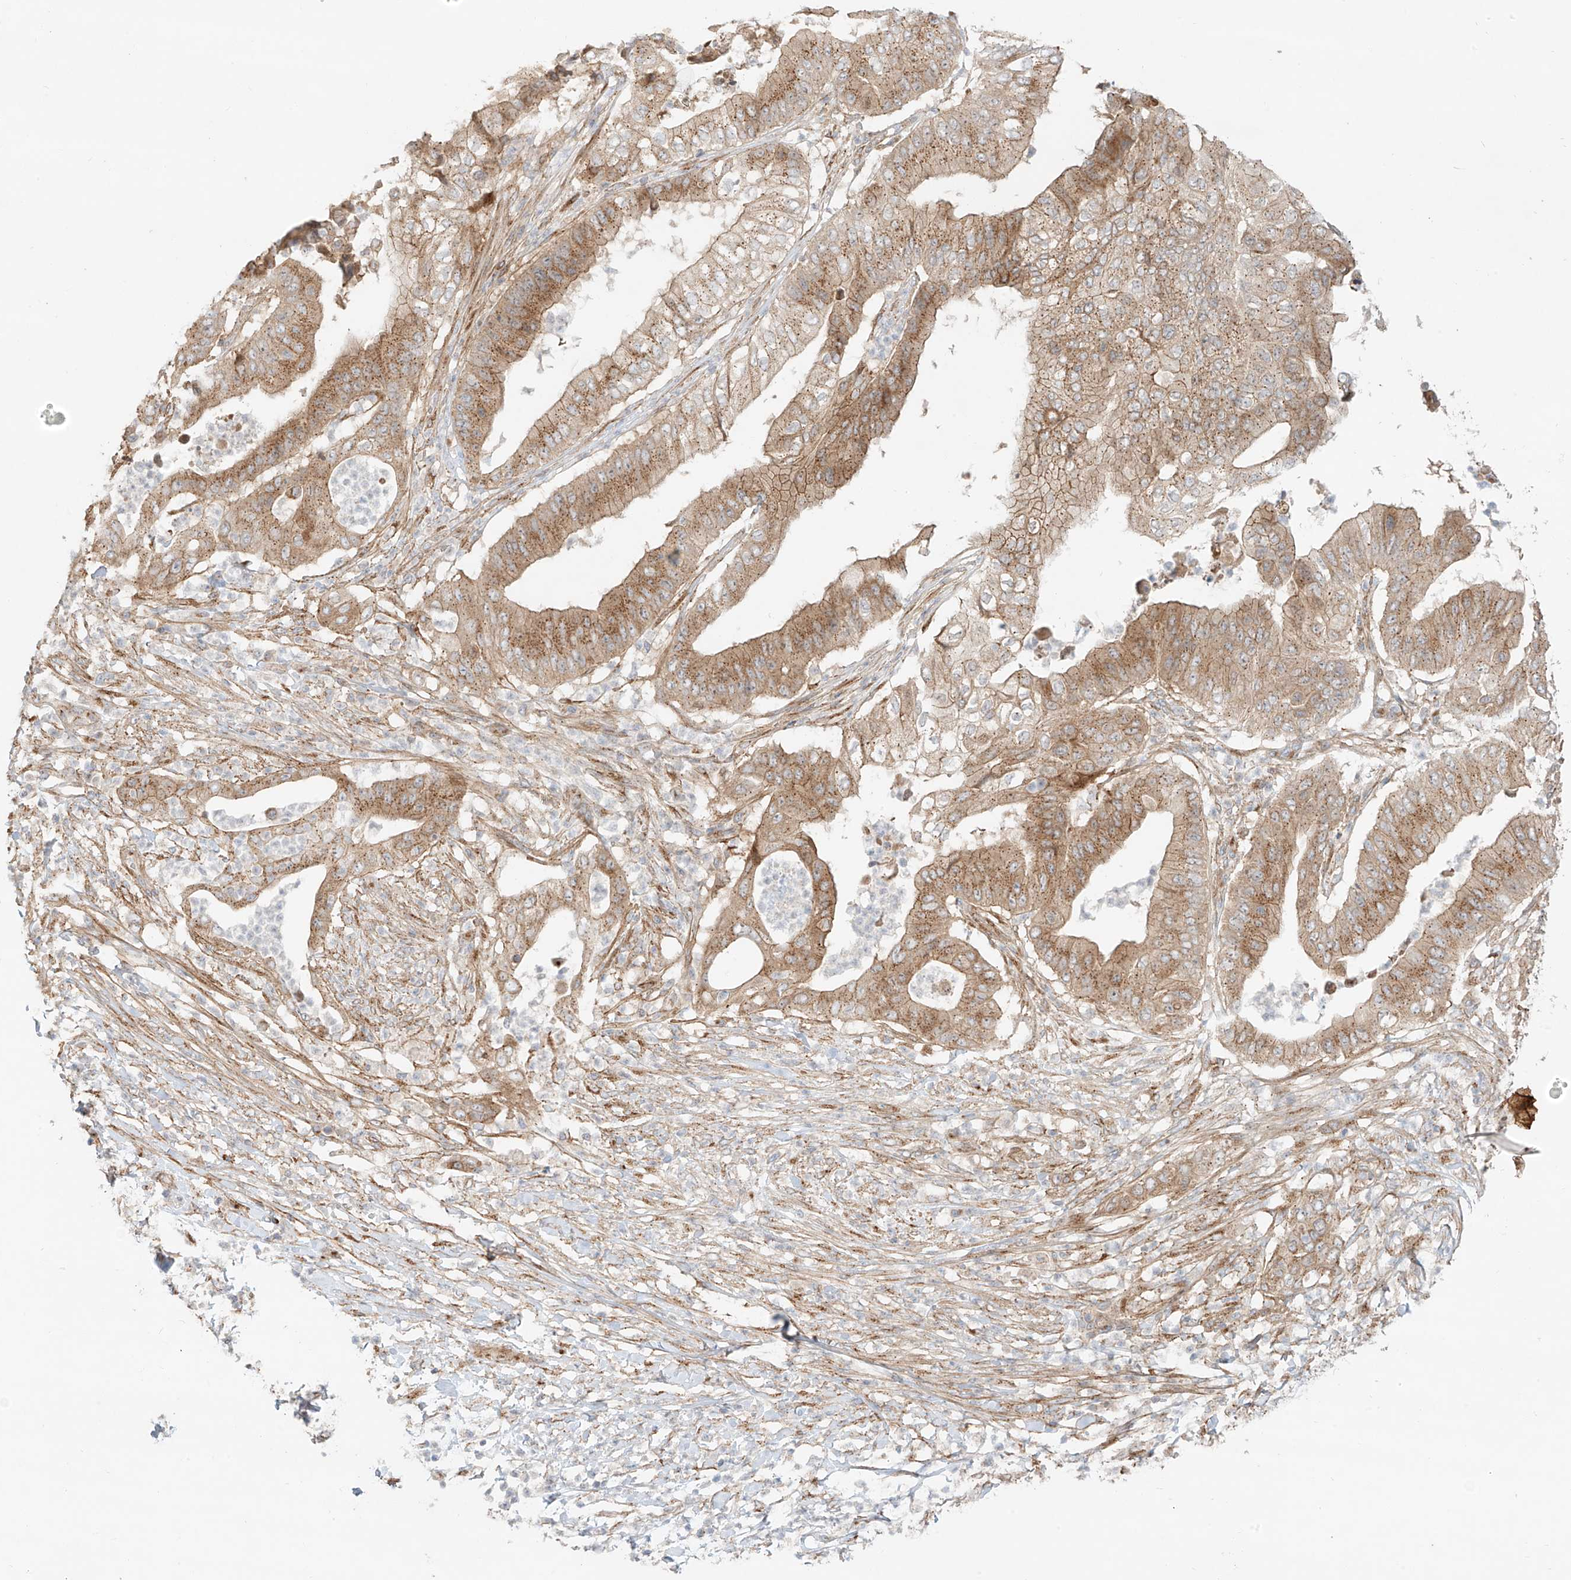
{"staining": {"intensity": "moderate", "quantity": ">75%", "location": "cytoplasmic/membranous"}, "tissue": "pancreatic cancer", "cell_type": "Tumor cells", "image_type": "cancer", "snomed": [{"axis": "morphology", "description": "Adenocarcinoma, NOS"}, {"axis": "topography", "description": "Pancreas"}], "caption": "High-magnification brightfield microscopy of adenocarcinoma (pancreatic) stained with DAB (brown) and counterstained with hematoxylin (blue). tumor cells exhibit moderate cytoplasmic/membranous positivity is seen in approximately>75% of cells.", "gene": "ZNF287", "patient": {"sex": "female", "age": 77}}